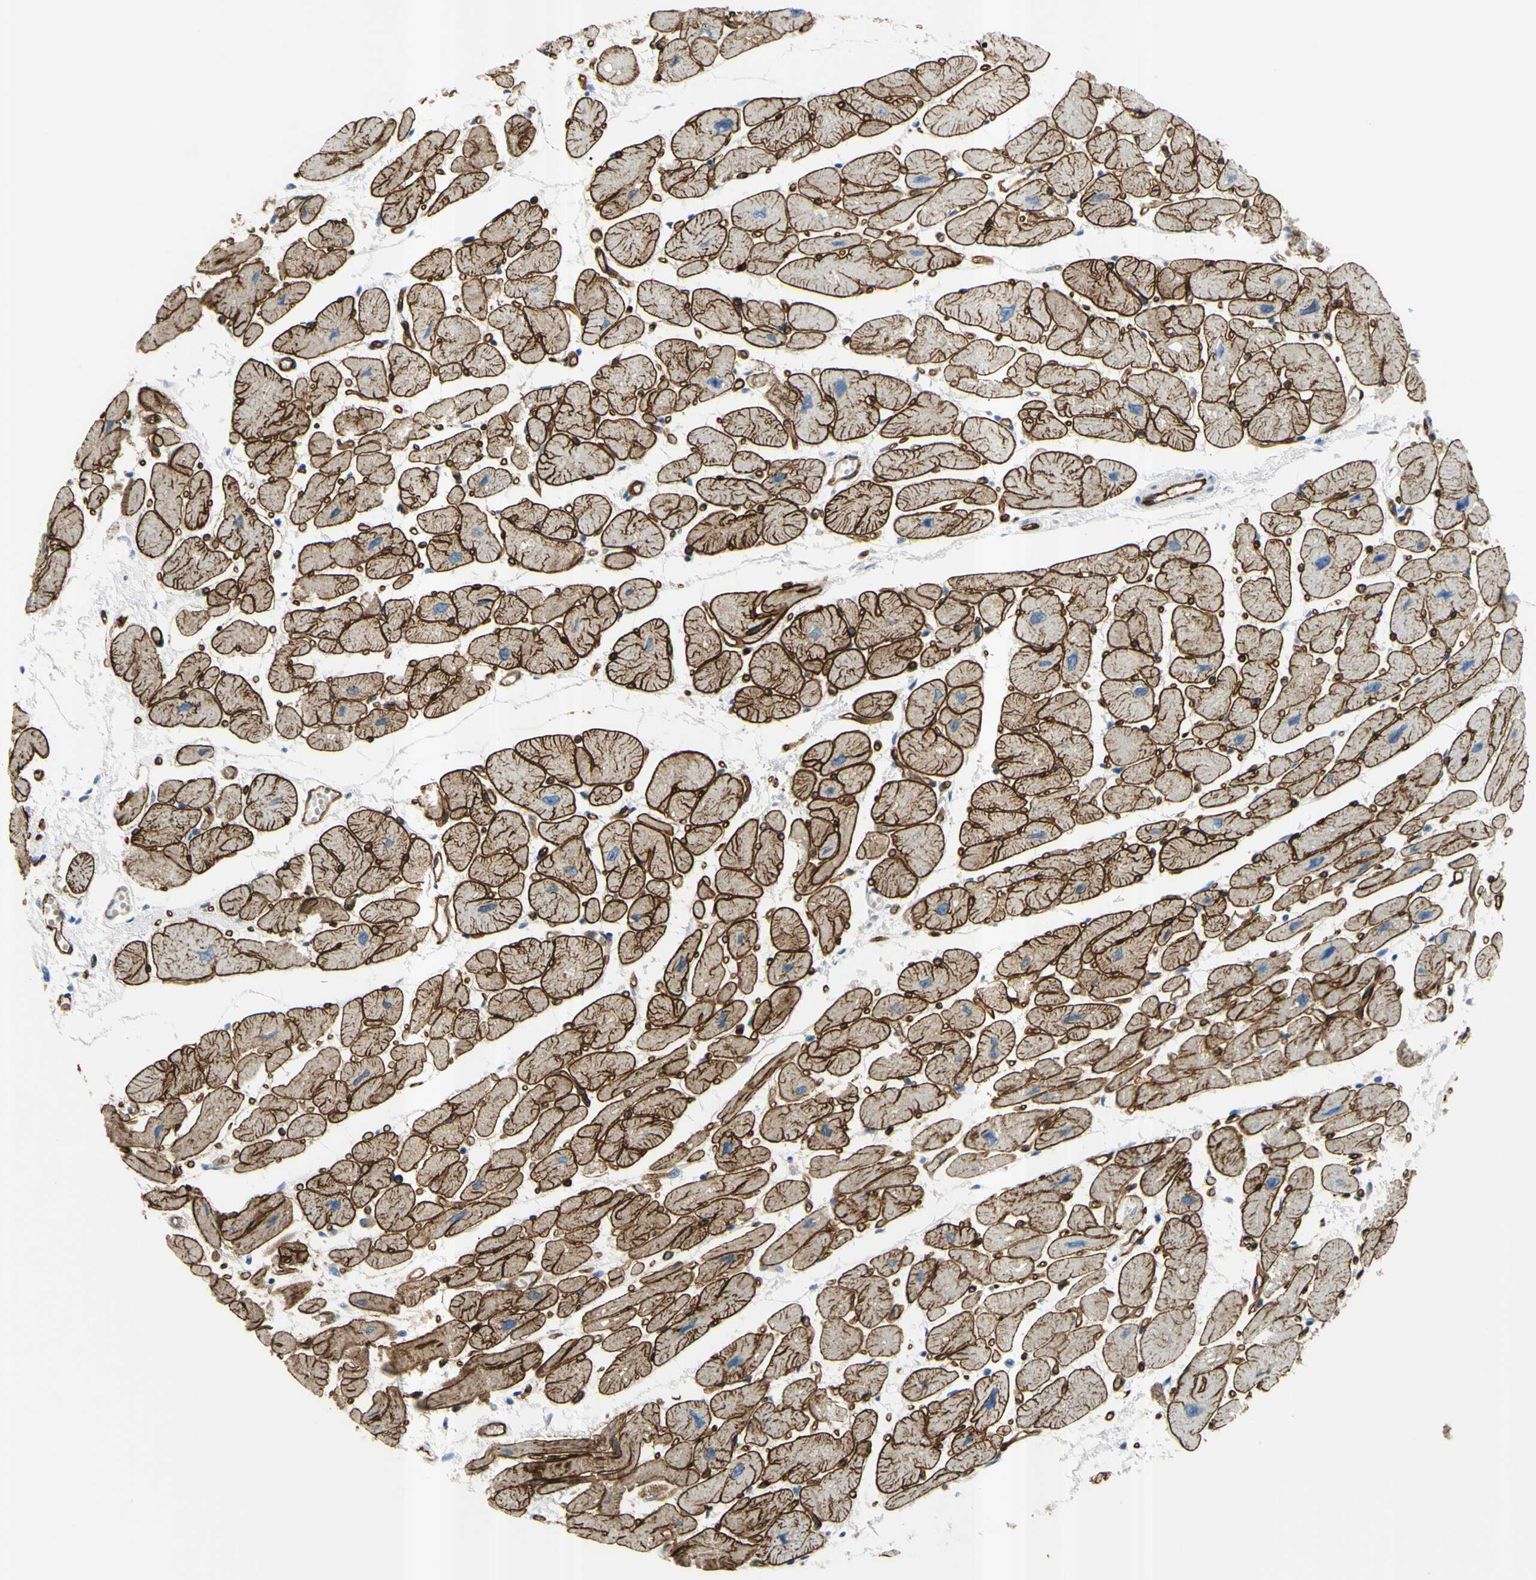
{"staining": {"intensity": "strong", "quantity": ">75%", "location": "cytoplasmic/membranous"}, "tissue": "heart muscle", "cell_type": "Cardiomyocytes", "image_type": "normal", "snomed": [{"axis": "morphology", "description": "Normal tissue, NOS"}, {"axis": "topography", "description": "Heart"}], "caption": "The image shows staining of unremarkable heart muscle, revealing strong cytoplasmic/membranous protein positivity (brown color) within cardiomyocytes.", "gene": "PRRG2", "patient": {"sex": "female", "age": 54}}